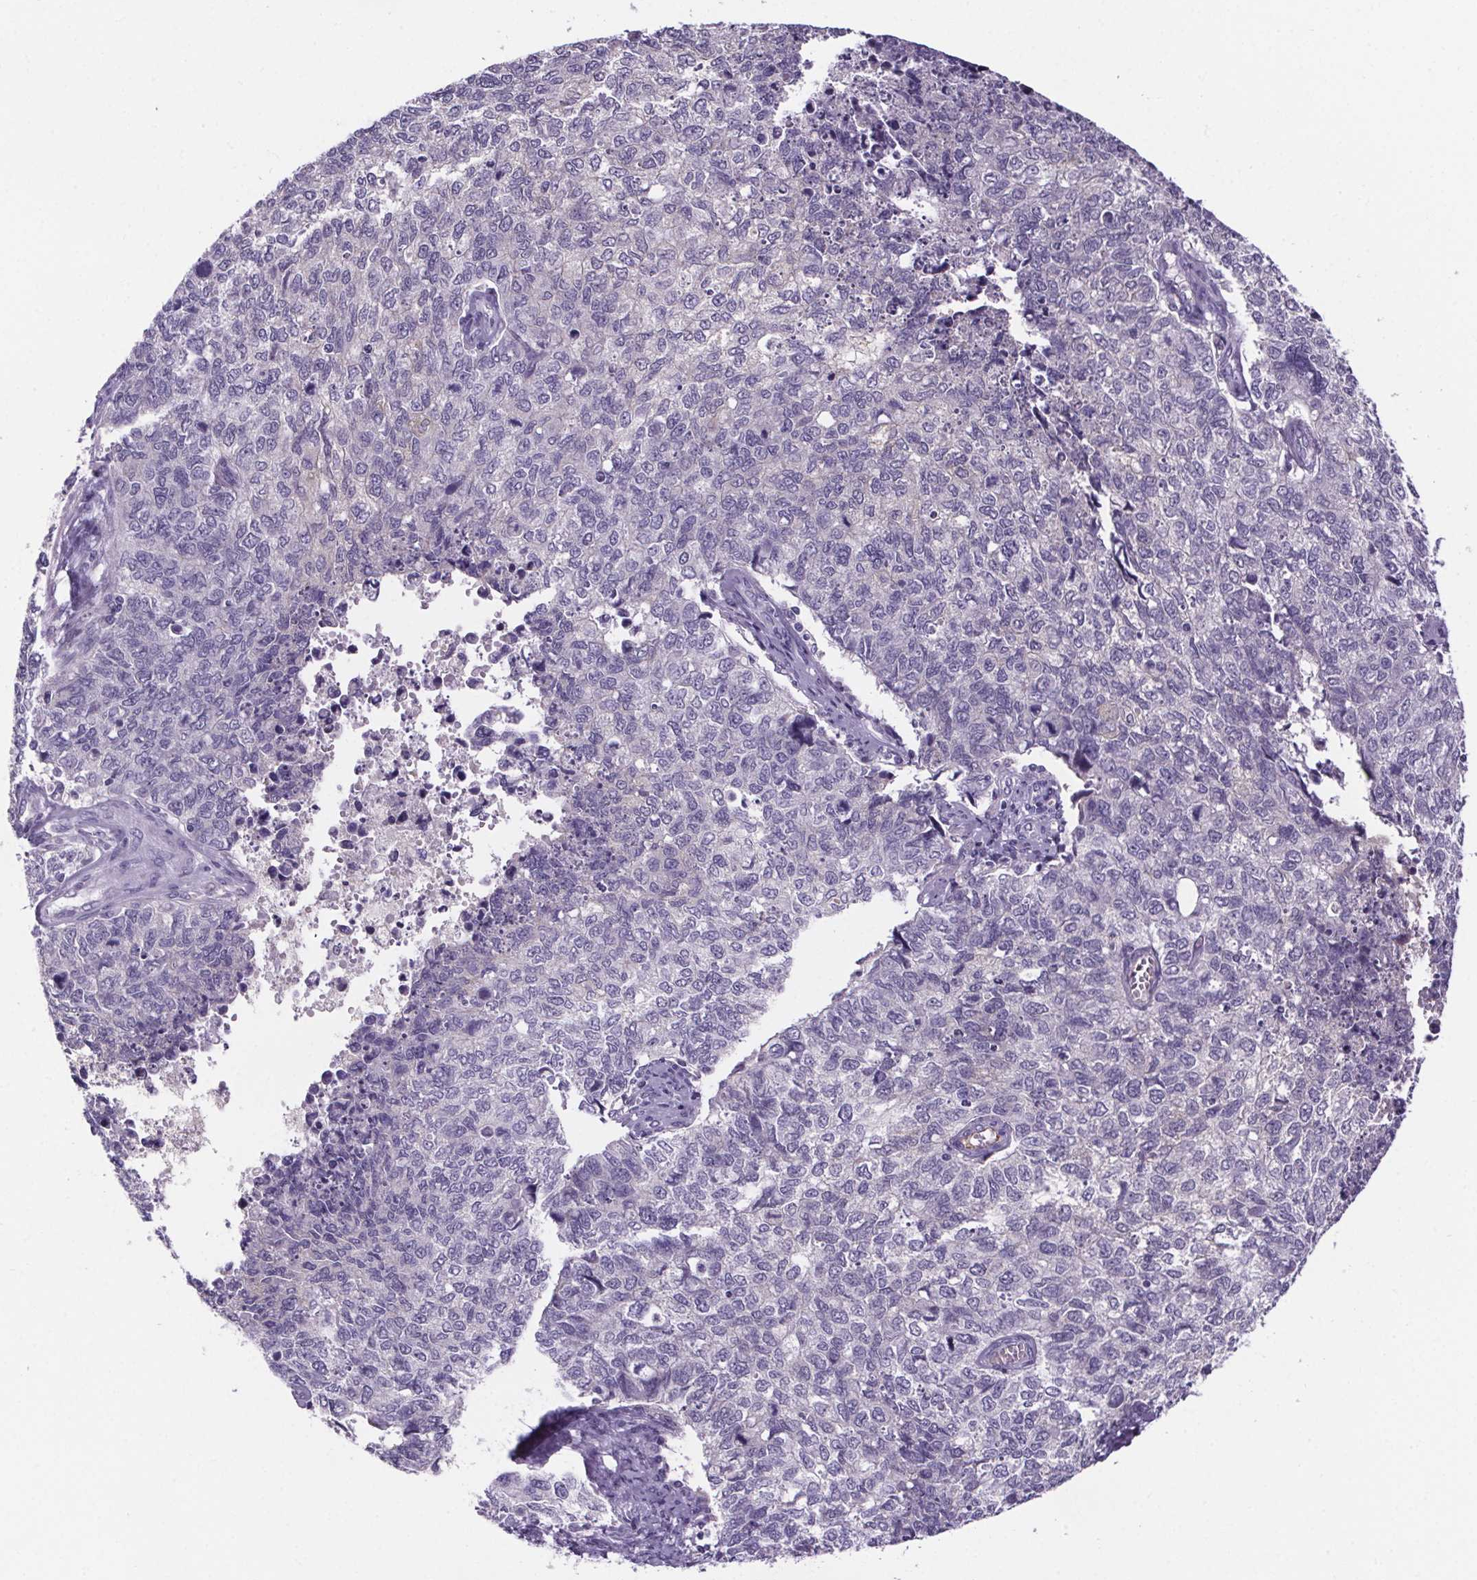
{"staining": {"intensity": "negative", "quantity": "none", "location": "none"}, "tissue": "cervical cancer", "cell_type": "Tumor cells", "image_type": "cancer", "snomed": [{"axis": "morphology", "description": "Adenocarcinoma, NOS"}, {"axis": "topography", "description": "Cervix"}], "caption": "Cervical cancer (adenocarcinoma) stained for a protein using immunohistochemistry (IHC) reveals no expression tumor cells.", "gene": "CUBN", "patient": {"sex": "female", "age": 63}}